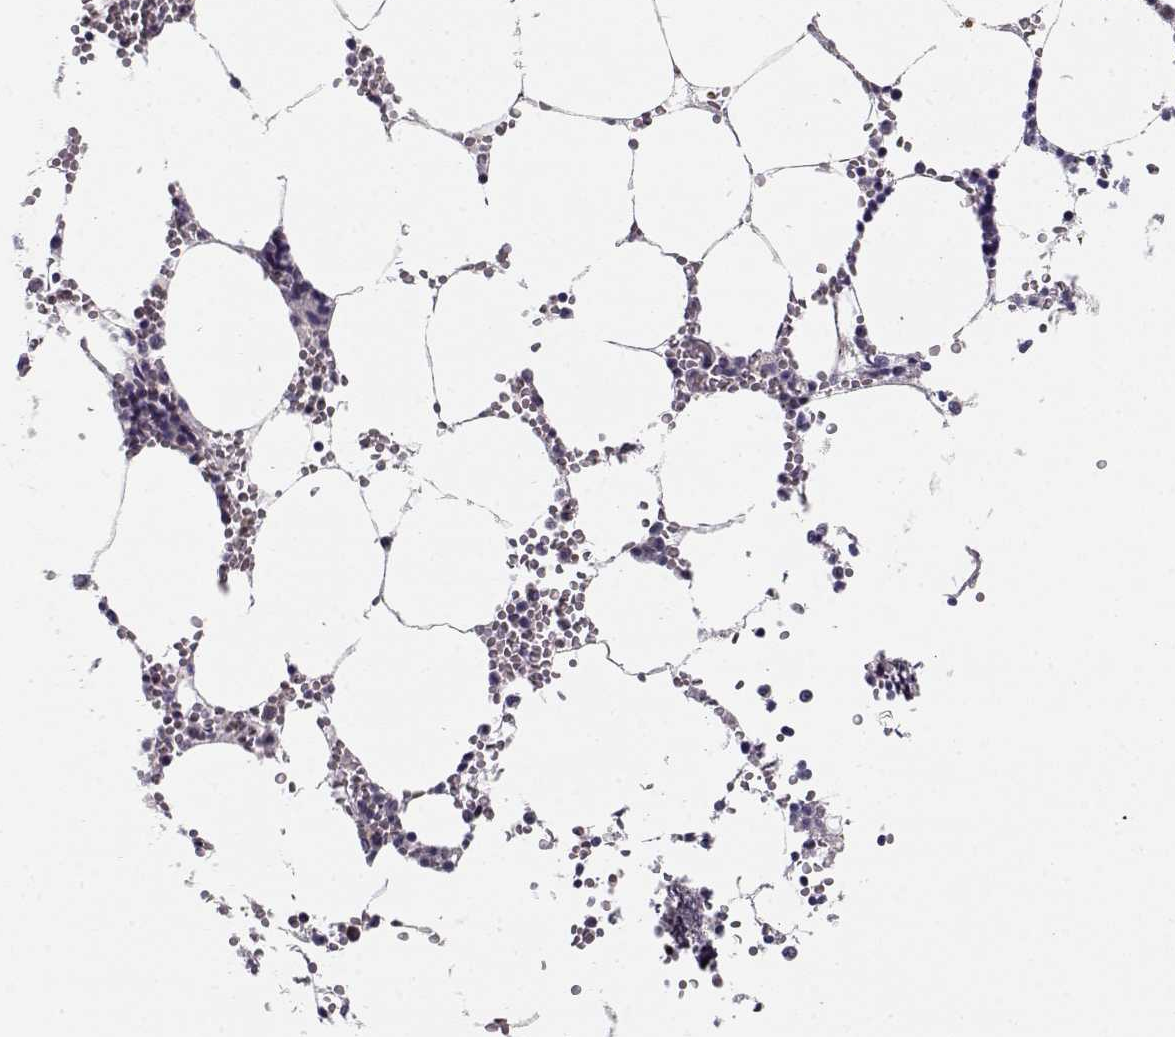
{"staining": {"intensity": "negative", "quantity": "none", "location": "none"}, "tissue": "bone marrow", "cell_type": "Hematopoietic cells", "image_type": "normal", "snomed": [{"axis": "morphology", "description": "Normal tissue, NOS"}, {"axis": "topography", "description": "Bone marrow"}], "caption": "IHC micrograph of normal bone marrow stained for a protein (brown), which reveals no positivity in hematopoietic cells.", "gene": "SLC4A5", "patient": {"sex": "male", "age": 54}}